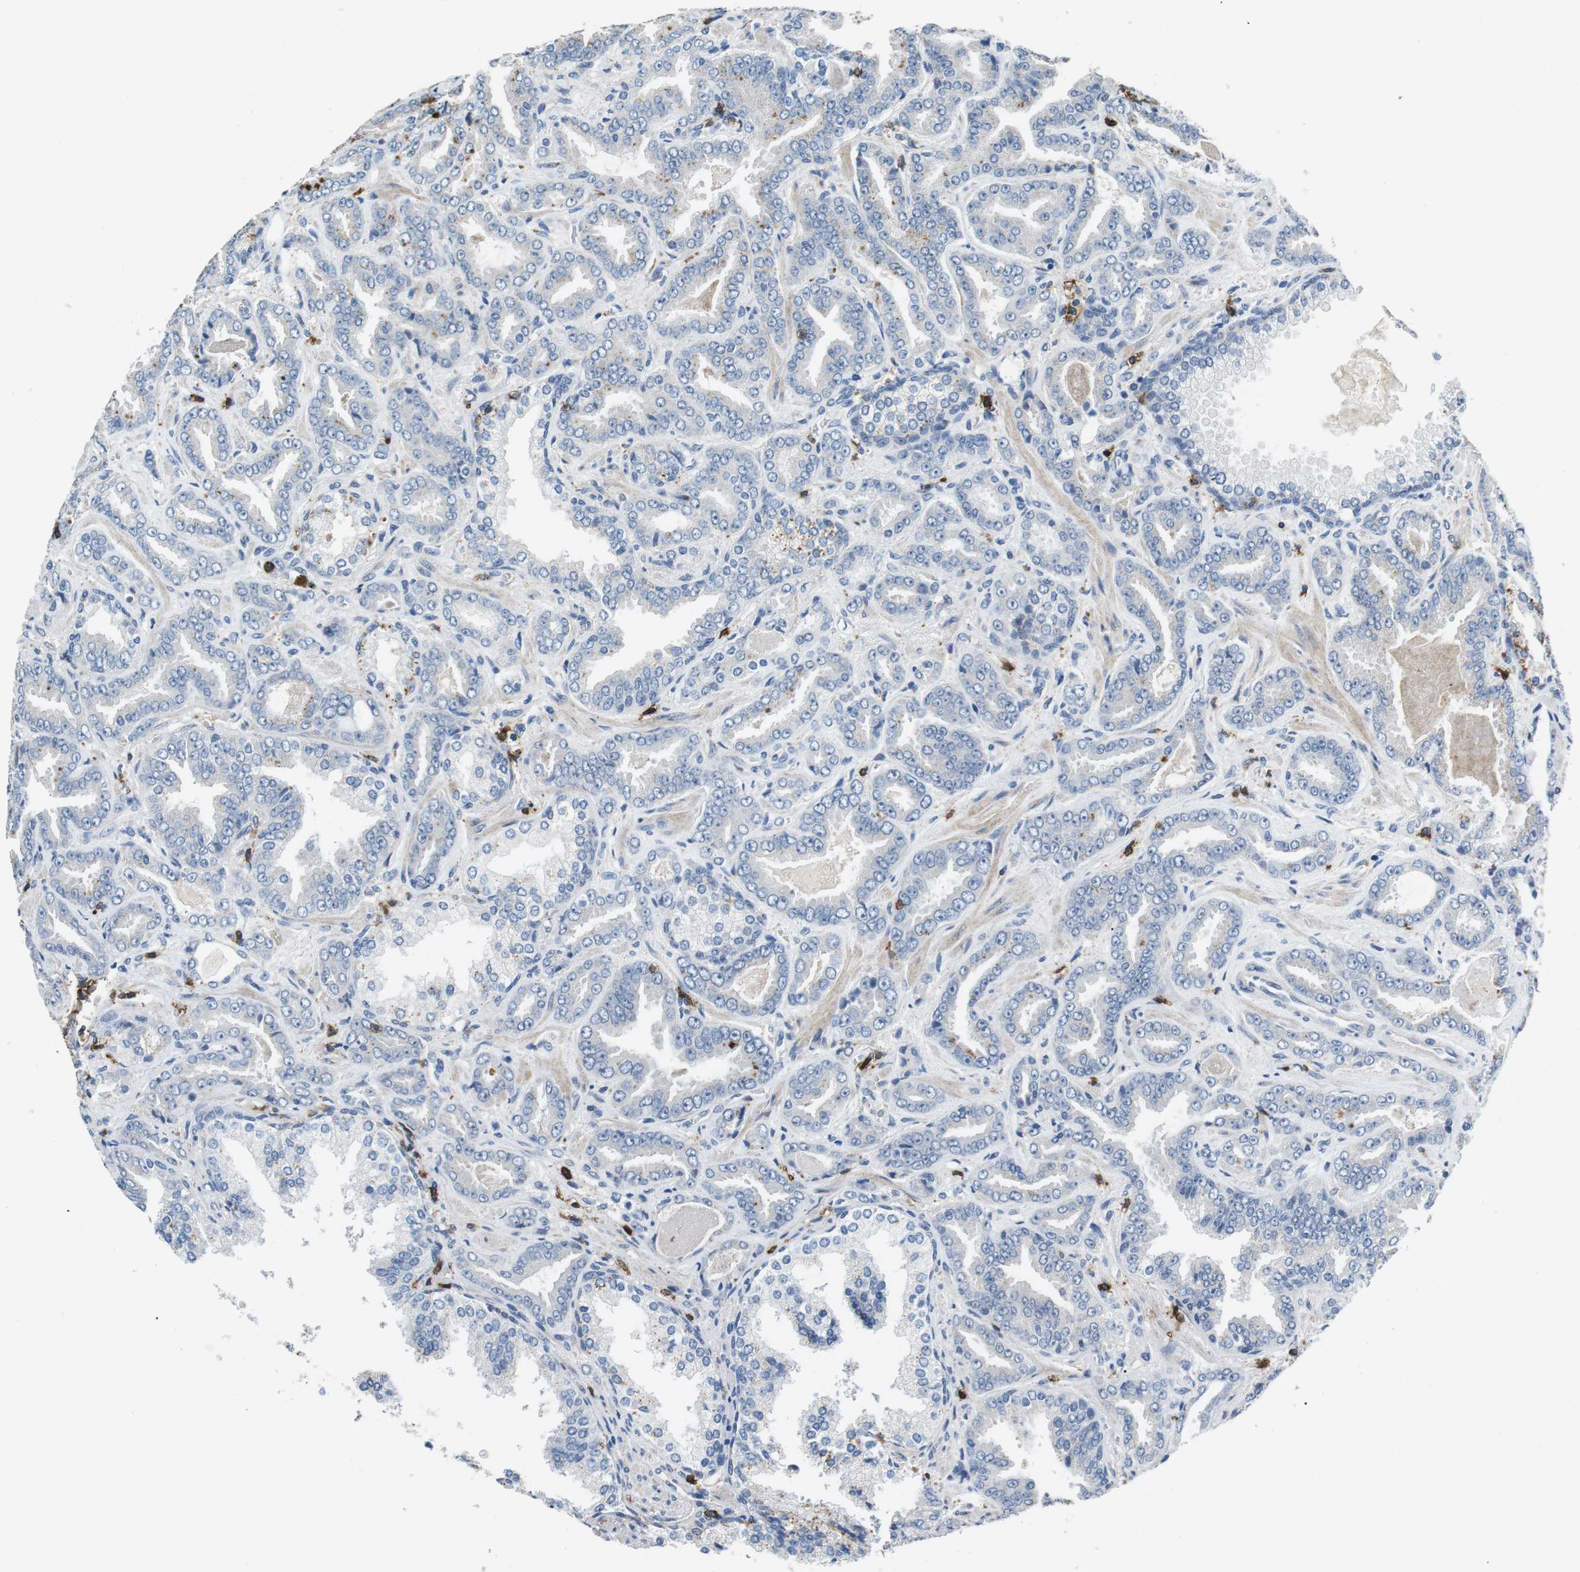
{"staining": {"intensity": "negative", "quantity": "none", "location": "none"}, "tissue": "prostate cancer", "cell_type": "Tumor cells", "image_type": "cancer", "snomed": [{"axis": "morphology", "description": "Adenocarcinoma, Low grade"}, {"axis": "topography", "description": "Prostate"}], "caption": "IHC of prostate cancer (adenocarcinoma (low-grade)) exhibits no staining in tumor cells. (Brightfield microscopy of DAB immunohistochemistry at high magnification).", "gene": "CD6", "patient": {"sex": "male", "age": 60}}